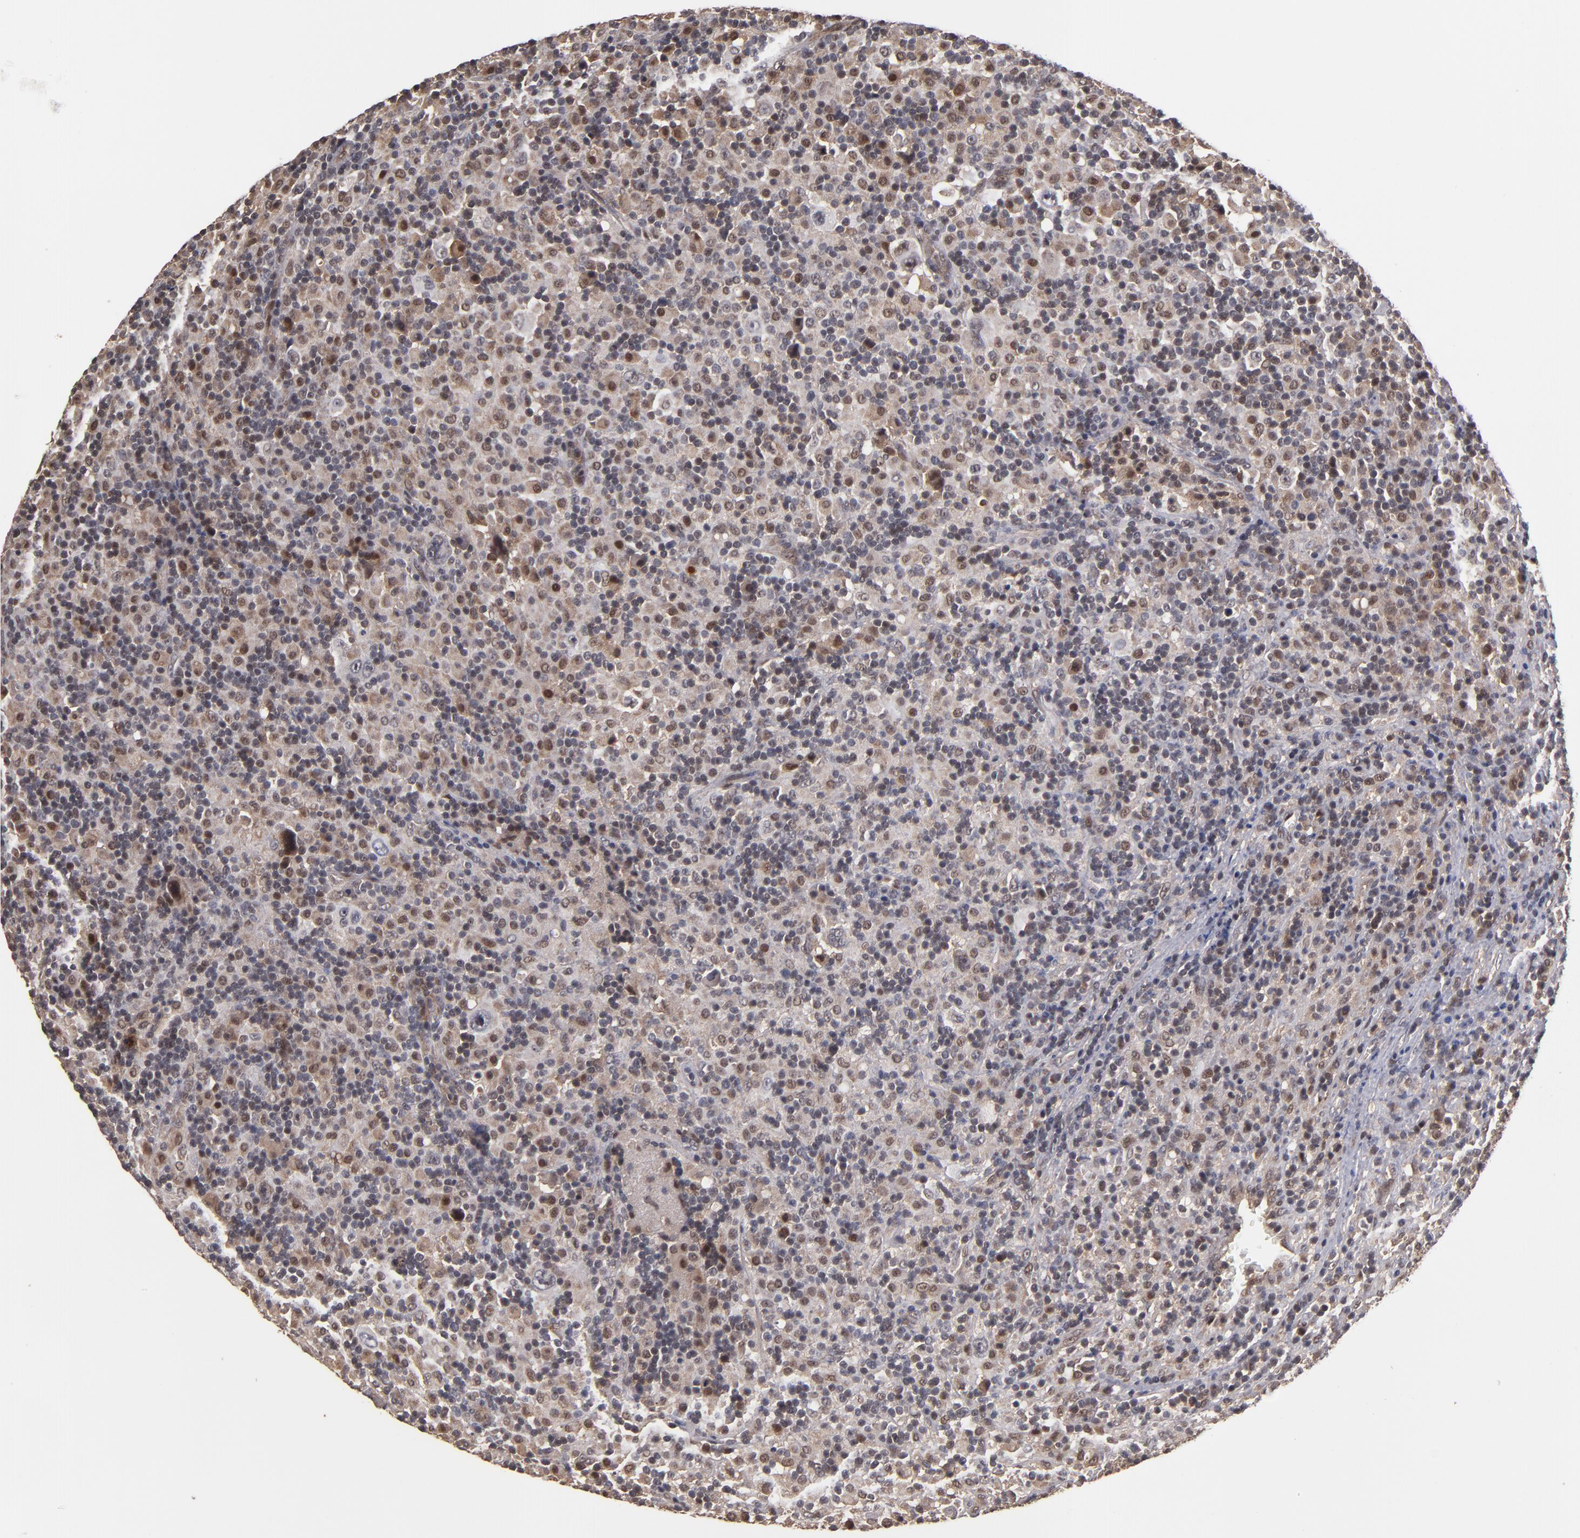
{"staining": {"intensity": "weak", "quantity": "<25%", "location": "cytoplasmic/membranous"}, "tissue": "lymphoma", "cell_type": "Tumor cells", "image_type": "cancer", "snomed": [{"axis": "morphology", "description": "Hodgkin's disease, NOS"}, {"axis": "topography", "description": "Lymph node"}], "caption": "Tumor cells are negative for protein expression in human Hodgkin's disease.", "gene": "CUL5", "patient": {"sex": "male", "age": 46}}